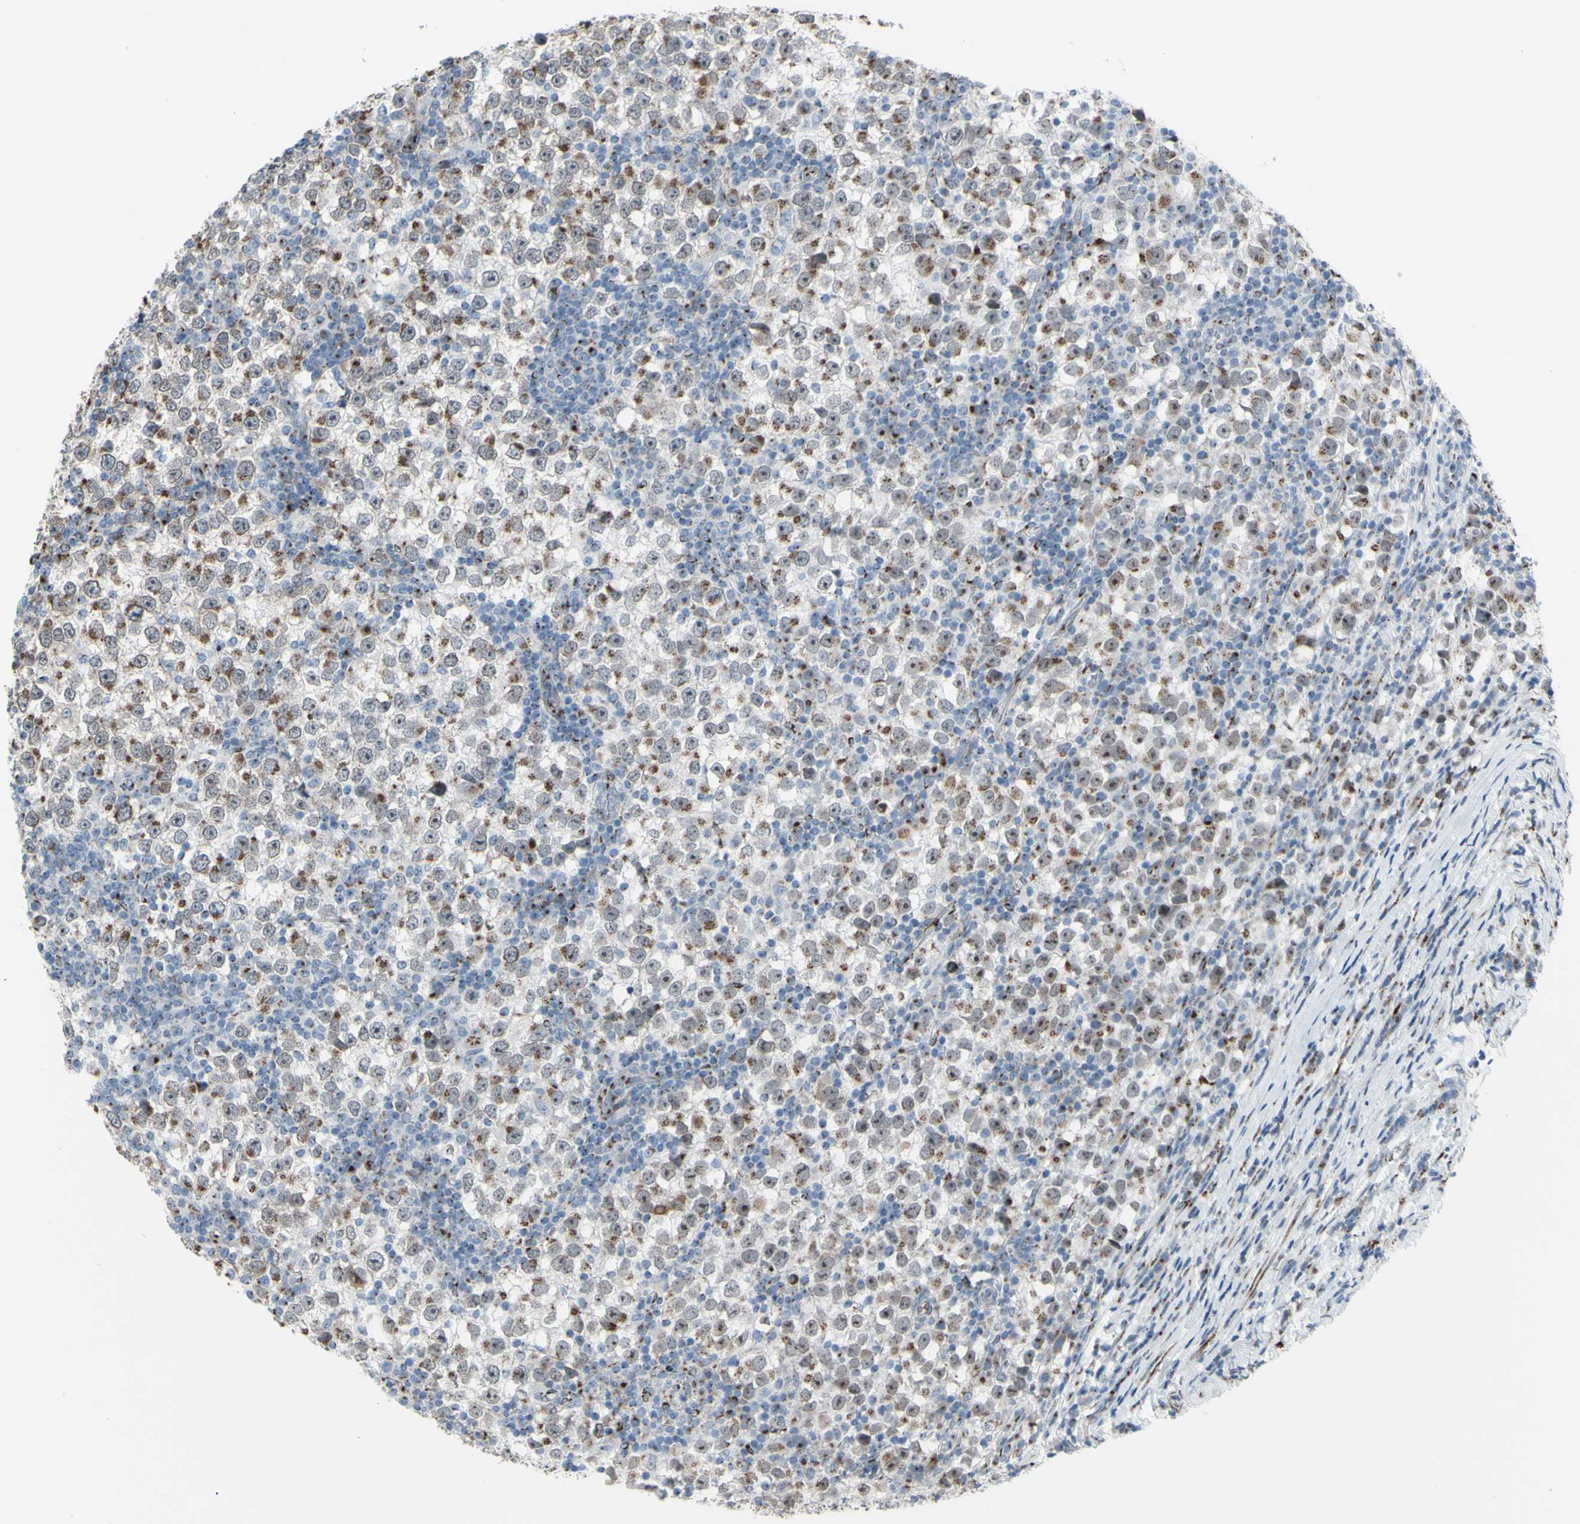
{"staining": {"intensity": "moderate", "quantity": ">75%", "location": "cytoplasmic/membranous"}, "tissue": "testis cancer", "cell_type": "Tumor cells", "image_type": "cancer", "snomed": [{"axis": "morphology", "description": "Seminoma, NOS"}, {"axis": "topography", "description": "Testis"}], "caption": "Testis cancer stained with DAB (3,3'-diaminobenzidine) immunohistochemistry reveals medium levels of moderate cytoplasmic/membranous positivity in about >75% of tumor cells.", "gene": "GLG1", "patient": {"sex": "male", "age": 65}}